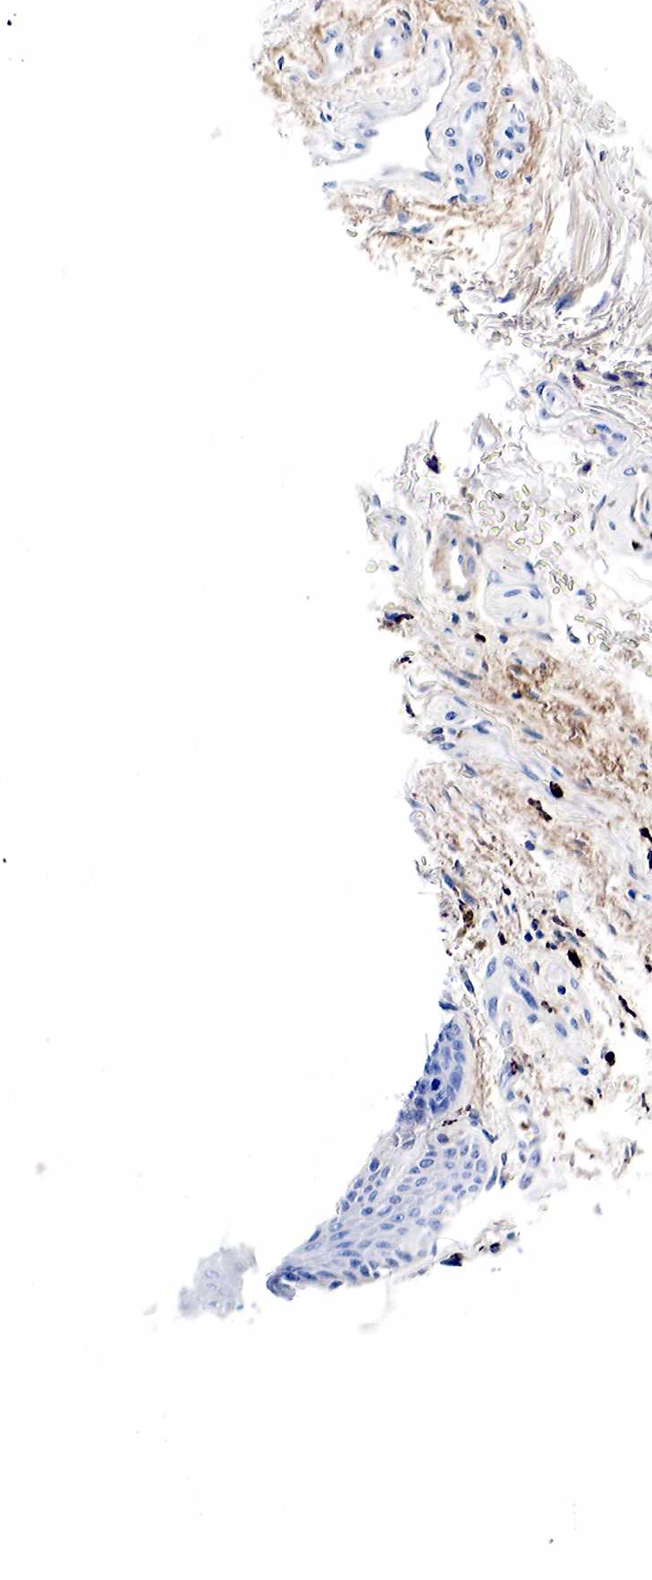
{"staining": {"intensity": "negative", "quantity": "none", "location": "none"}, "tissue": "skin", "cell_type": "Epidermal cells", "image_type": "normal", "snomed": [{"axis": "morphology", "description": "Normal tissue, NOS"}, {"axis": "topography", "description": "Anal"}, {"axis": "topography", "description": "Peripheral nerve tissue"}], "caption": "Immunohistochemistry micrograph of benign skin stained for a protein (brown), which displays no expression in epidermal cells.", "gene": "LYZ", "patient": {"sex": "female", "age": 46}}